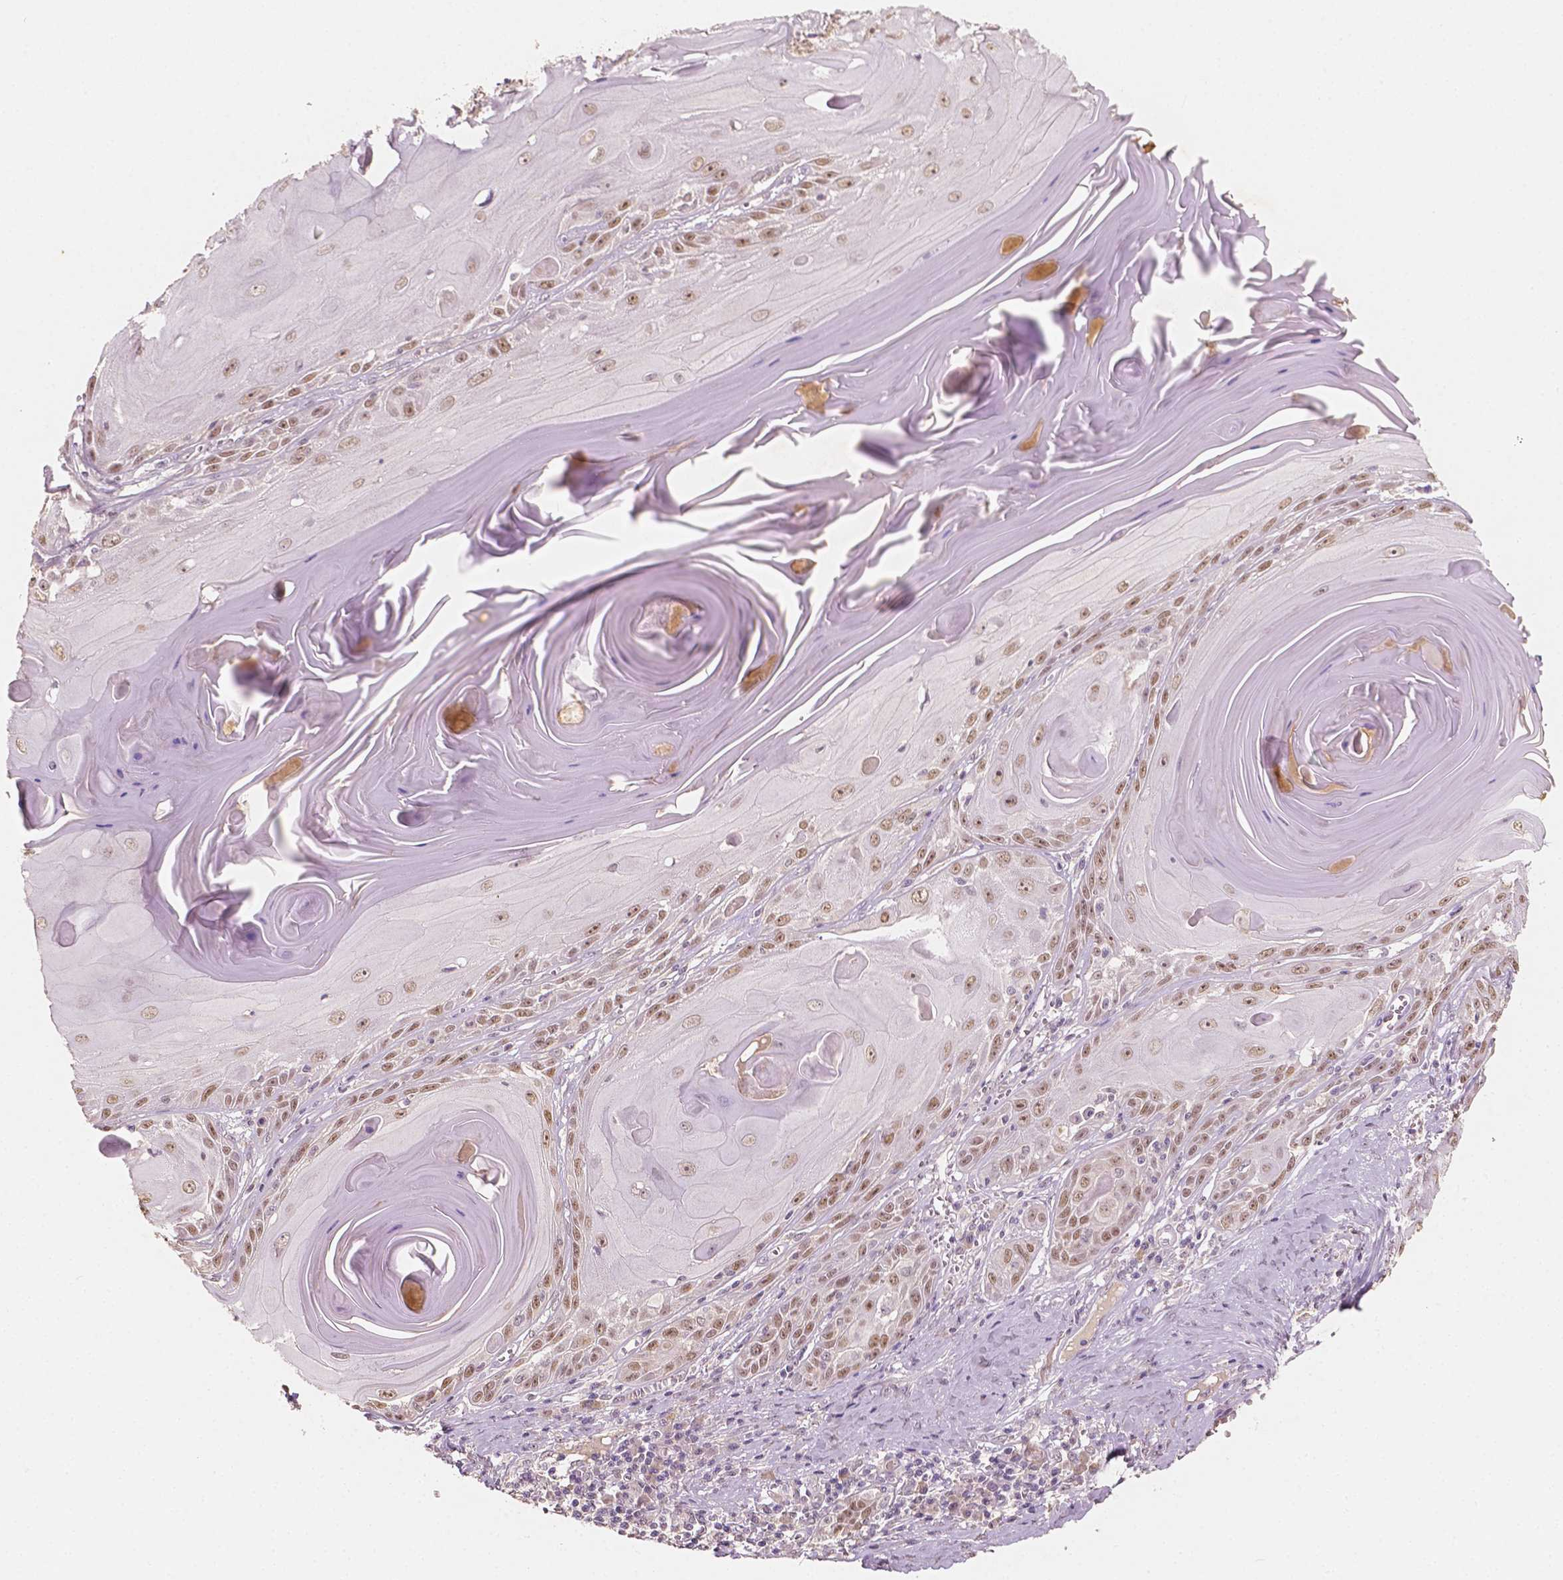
{"staining": {"intensity": "moderate", "quantity": ">75%", "location": "nuclear"}, "tissue": "skin cancer", "cell_type": "Tumor cells", "image_type": "cancer", "snomed": [{"axis": "morphology", "description": "Squamous cell carcinoma, NOS"}, {"axis": "topography", "description": "Skin"}, {"axis": "topography", "description": "Vulva"}], "caption": "Tumor cells exhibit medium levels of moderate nuclear expression in approximately >75% of cells in skin cancer (squamous cell carcinoma).", "gene": "SOX15", "patient": {"sex": "female", "age": 85}}